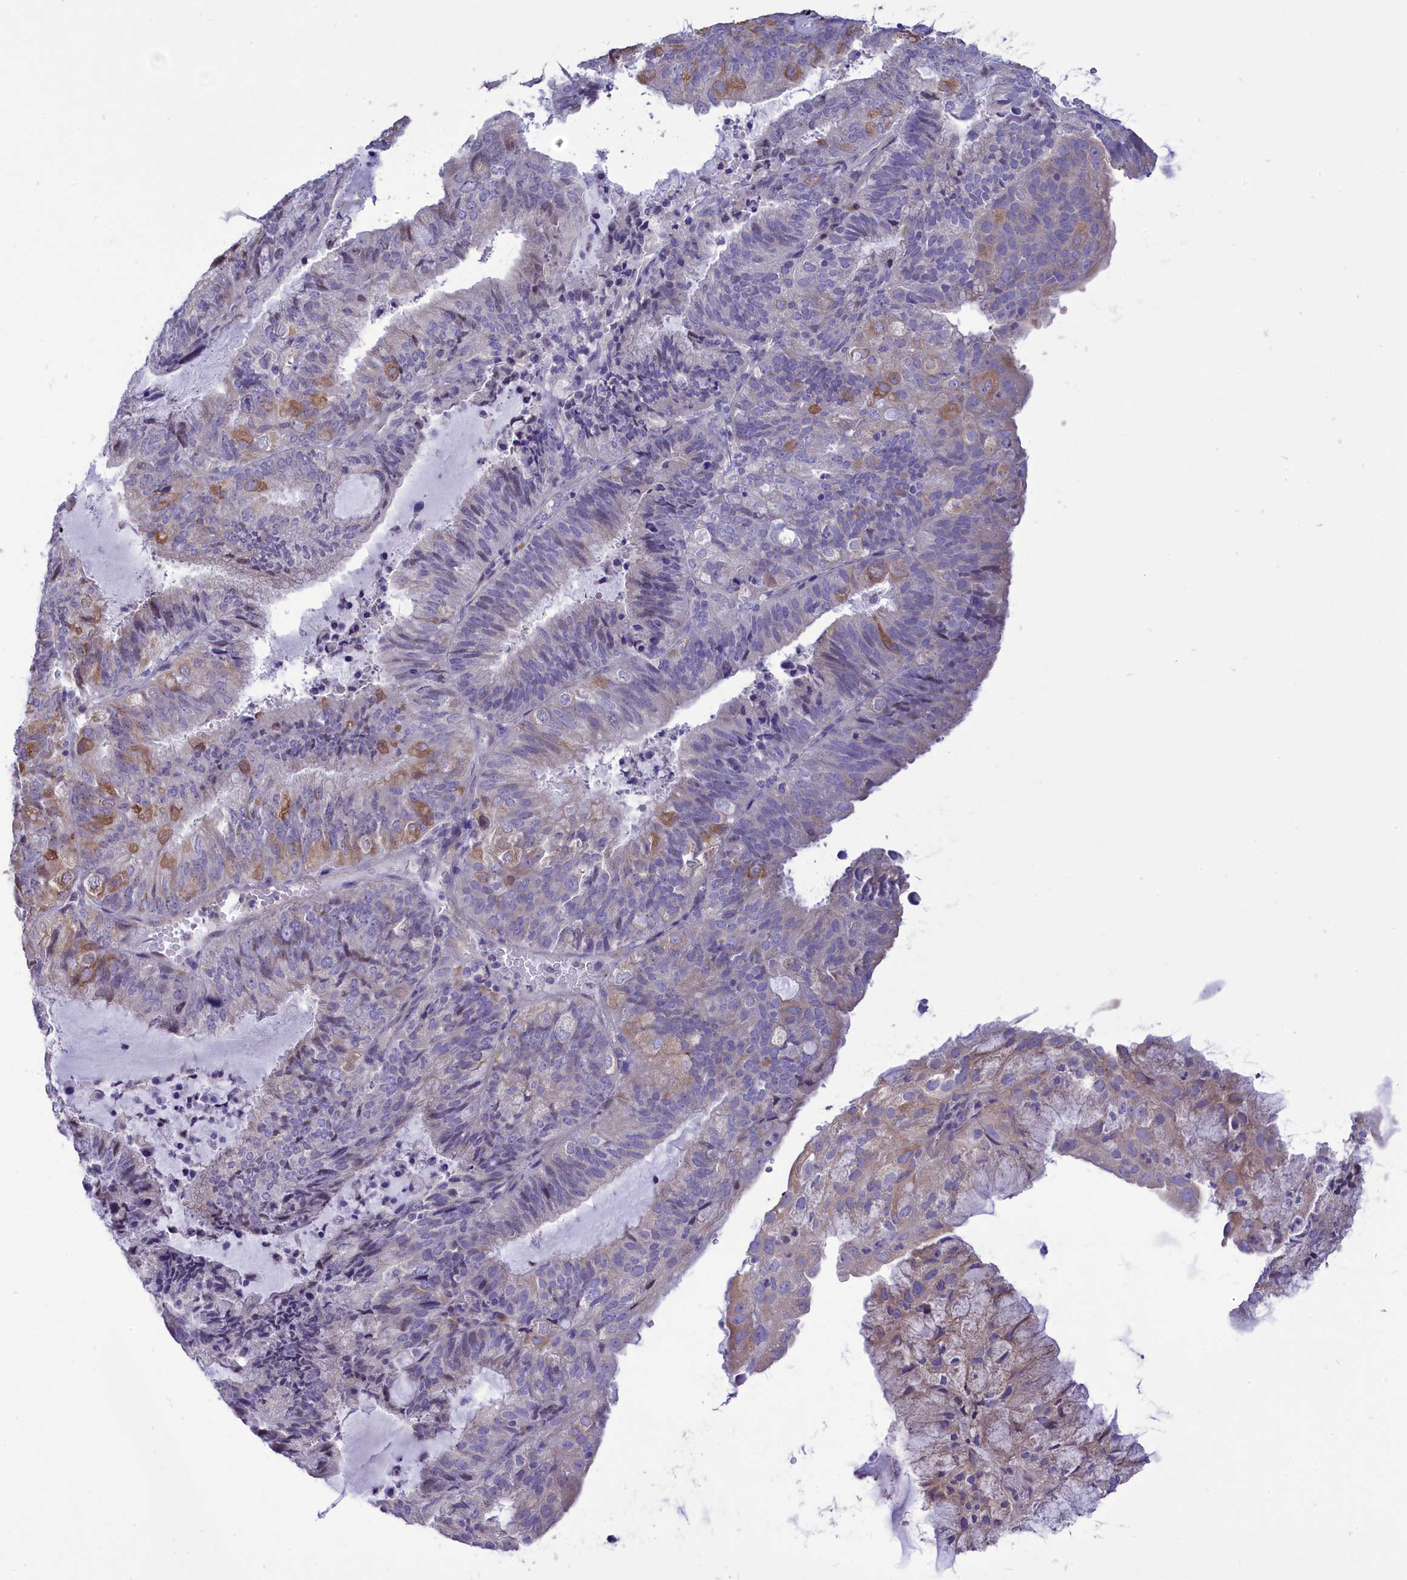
{"staining": {"intensity": "moderate", "quantity": "<25%", "location": "cytoplasmic/membranous"}, "tissue": "endometrial cancer", "cell_type": "Tumor cells", "image_type": "cancer", "snomed": [{"axis": "morphology", "description": "Adenocarcinoma, NOS"}, {"axis": "topography", "description": "Endometrium"}], "caption": "Protein staining of endometrial cancer (adenocarcinoma) tissue exhibits moderate cytoplasmic/membranous staining in approximately <25% of tumor cells.", "gene": "DCAF16", "patient": {"sex": "female", "age": 81}}